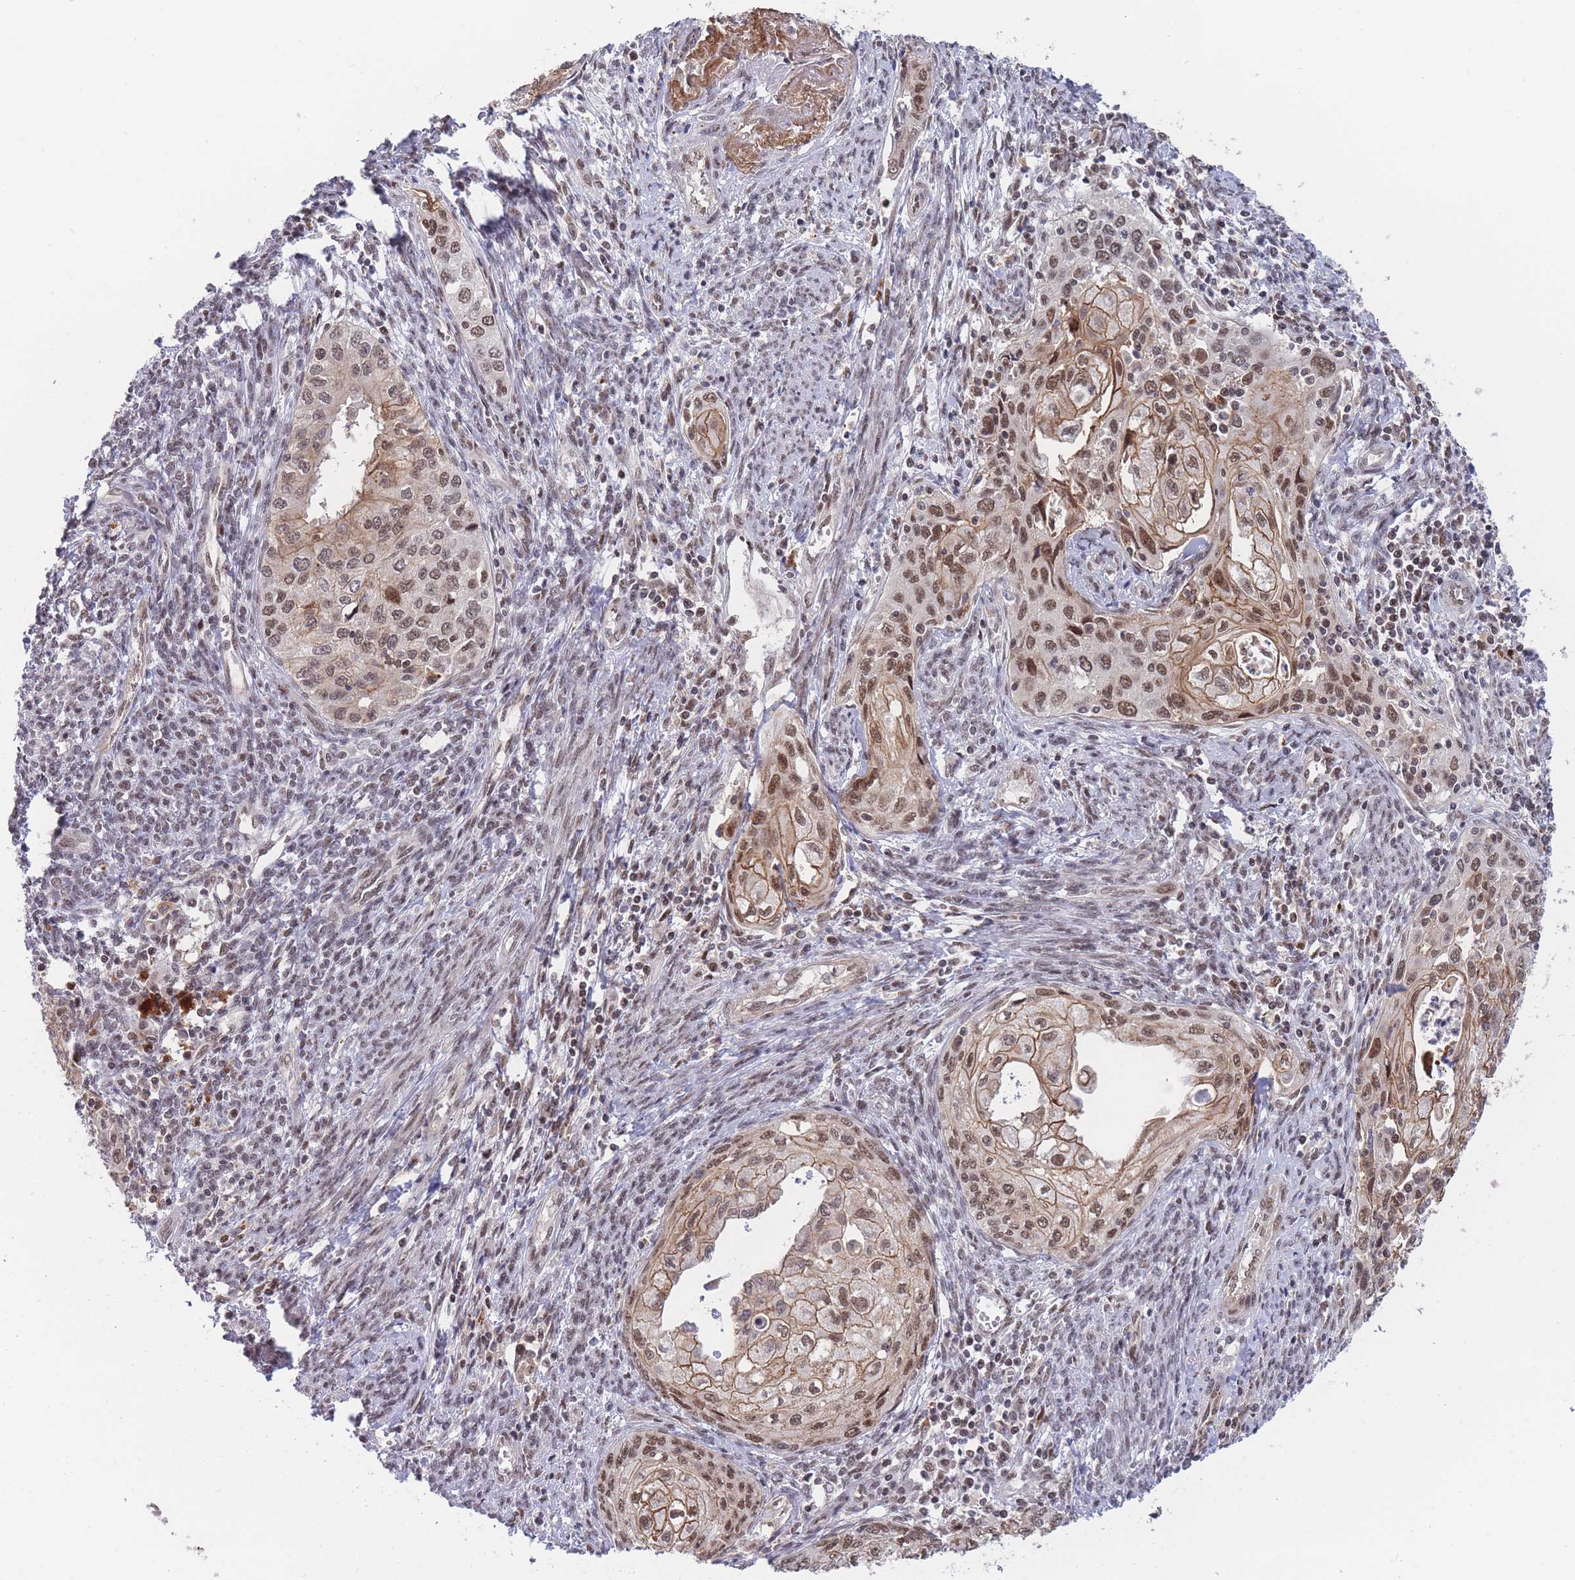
{"staining": {"intensity": "moderate", "quantity": ">75%", "location": "cytoplasmic/membranous,nuclear"}, "tissue": "cervical cancer", "cell_type": "Tumor cells", "image_type": "cancer", "snomed": [{"axis": "morphology", "description": "Squamous cell carcinoma, NOS"}, {"axis": "topography", "description": "Cervix"}], "caption": "IHC histopathology image of human cervical cancer (squamous cell carcinoma) stained for a protein (brown), which displays medium levels of moderate cytoplasmic/membranous and nuclear positivity in about >75% of tumor cells.", "gene": "BOD1L1", "patient": {"sex": "female", "age": 67}}